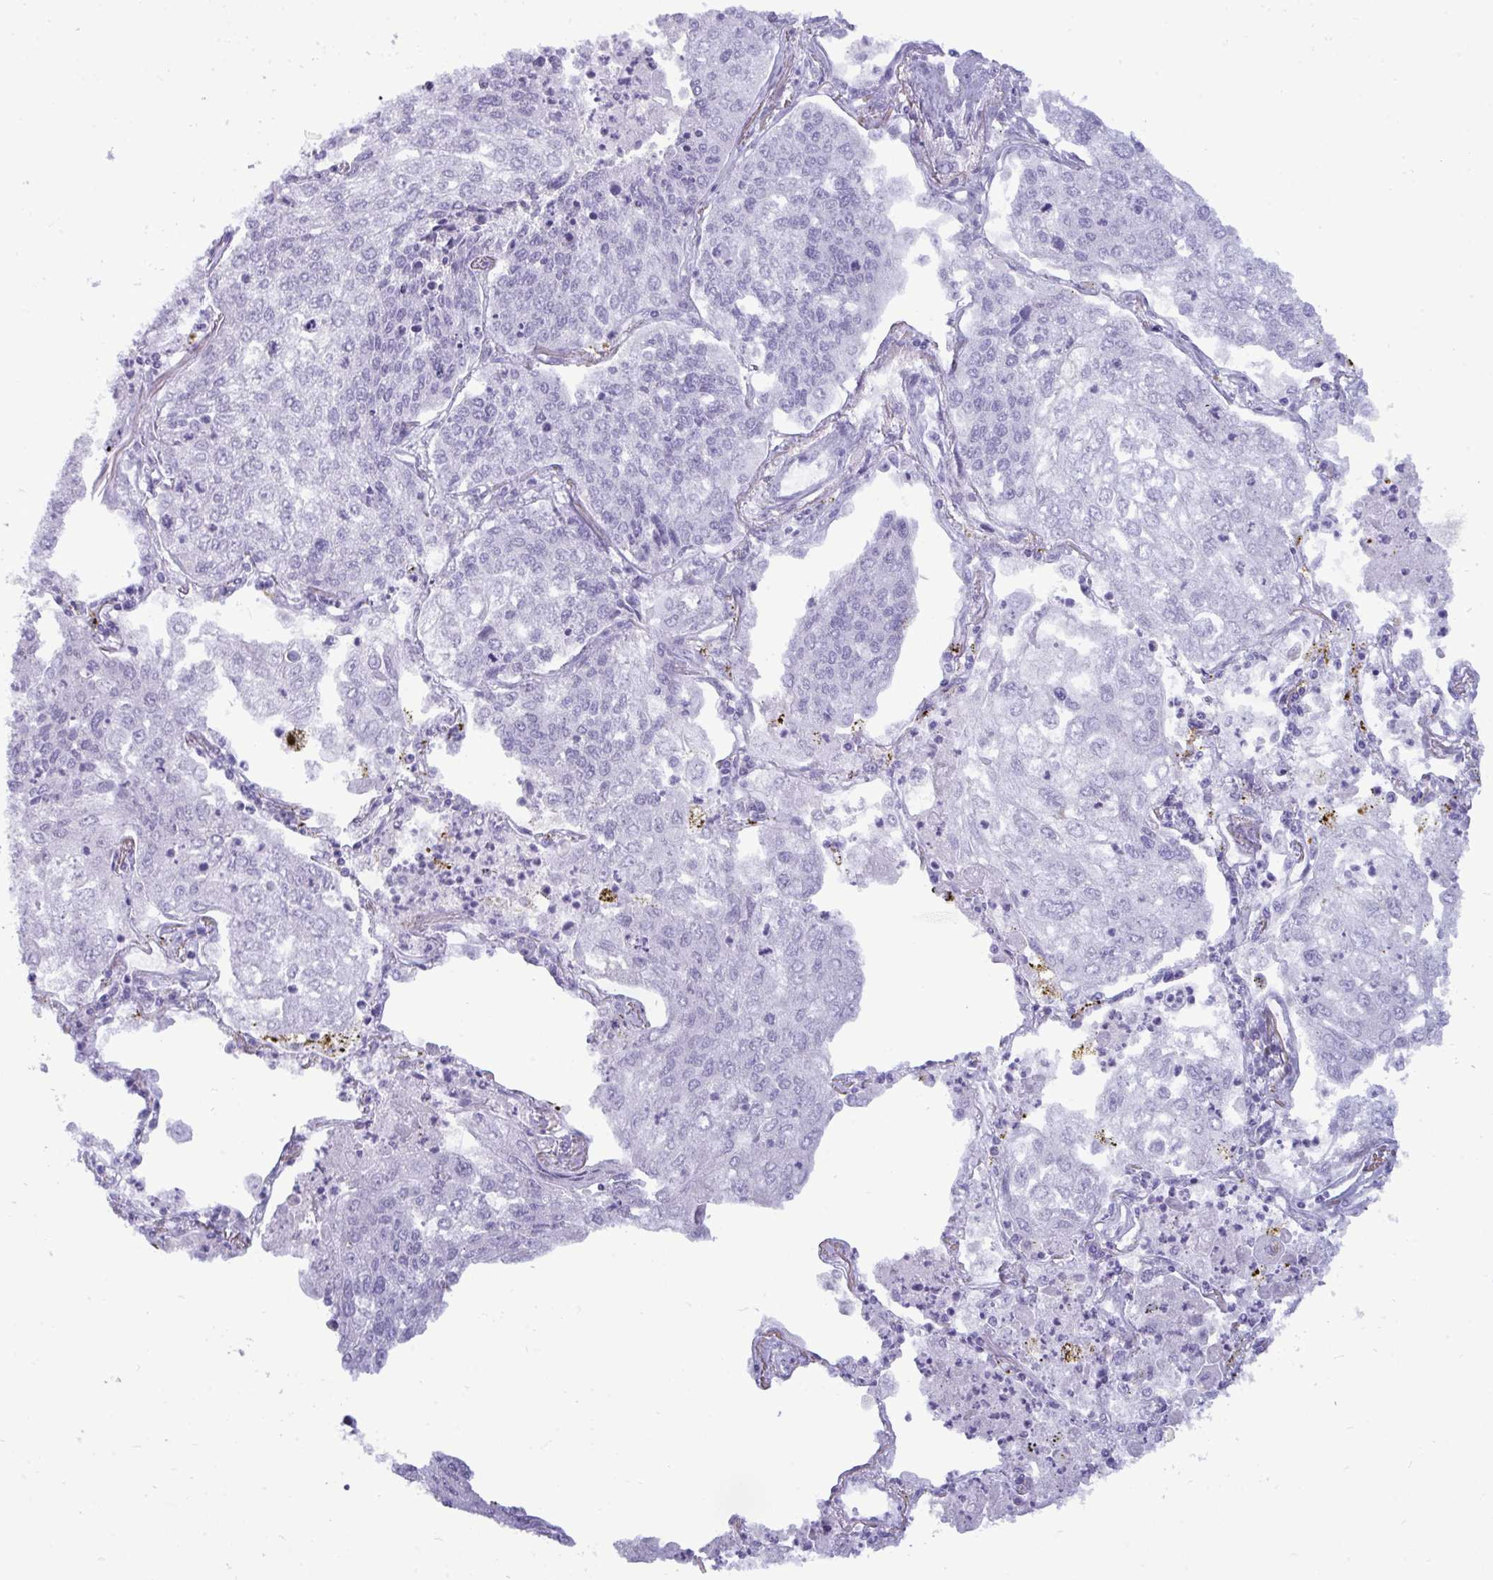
{"staining": {"intensity": "negative", "quantity": "none", "location": "none"}, "tissue": "lung cancer", "cell_type": "Tumor cells", "image_type": "cancer", "snomed": [{"axis": "morphology", "description": "Squamous cell carcinoma, NOS"}, {"axis": "topography", "description": "Lung"}], "caption": "The IHC image has no significant staining in tumor cells of squamous cell carcinoma (lung) tissue.", "gene": "ANKRD60", "patient": {"sex": "male", "age": 74}}